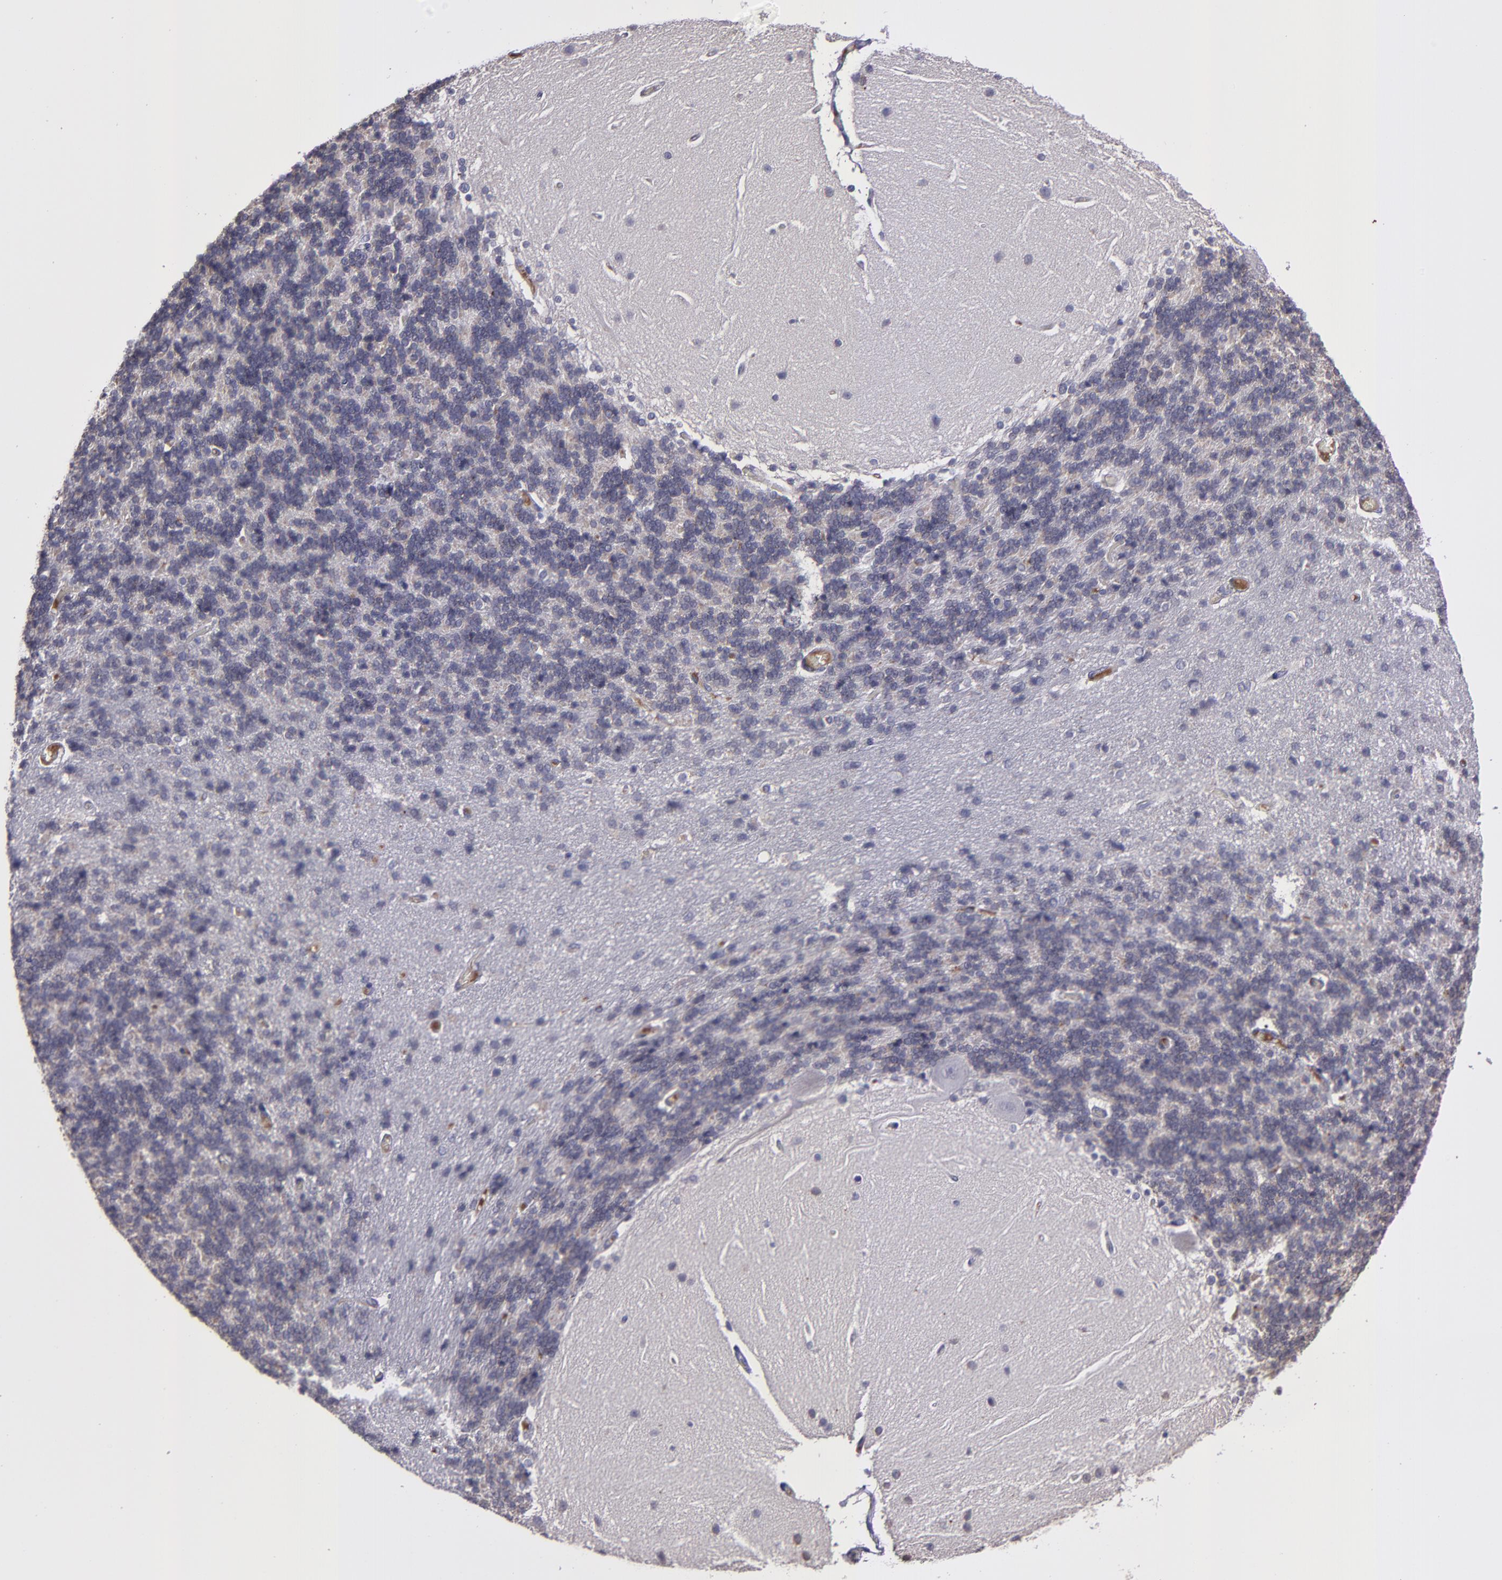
{"staining": {"intensity": "negative", "quantity": "none", "location": "none"}, "tissue": "cerebellum", "cell_type": "Cells in granular layer", "image_type": "normal", "snomed": [{"axis": "morphology", "description": "Normal tissue, NOS"}, {"axis": "topography", "description": "Cerebellum"}], "caption": "This is a micrograph of immunohistochemistry (IHC) staining of normal cerebellum, which shows no staining in cells in granular layer.", "gene": "MASP1", "patient": {"sex": "female", "age": 54}}